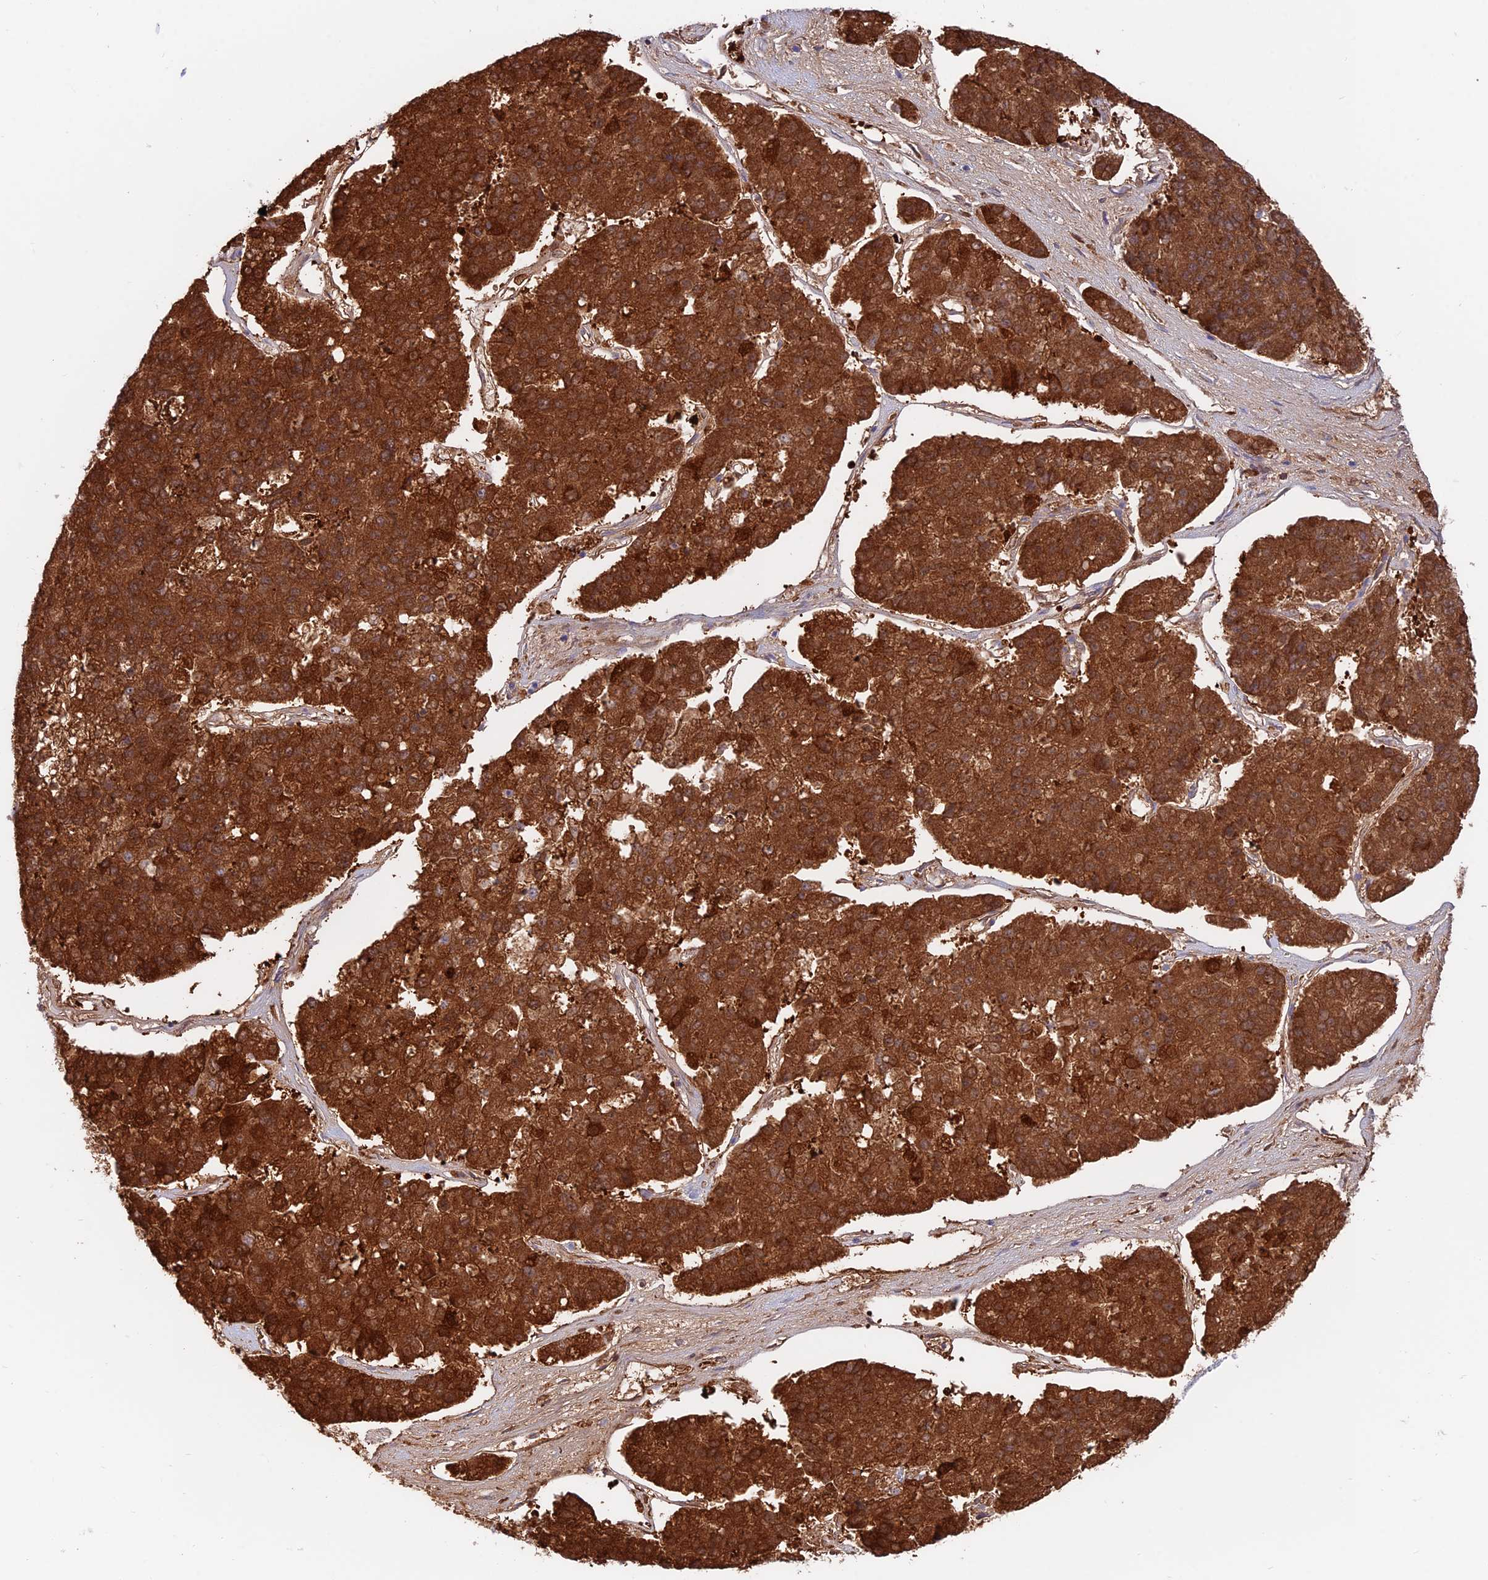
{"staining": {"intensity": "strong", "quantity": ">75%", "location": "cytoplasmic/membranous,nuclear"}, "tissue": "pancreatic cancer", "cell_type": "Tumor cells", "image_type": "cancer", "snomed": [{"axis": "morphology", "description": "Adenocarcinoma, NOS"}, {"axis": "topography", "description": "Pancreas"}], "caption": "High-power microscopy captured an immunohistochemistry (IHC) micrograph of pancreatic cancer, revealing strong cytoplasmic/membranous and nuclear positivity in approximately >75% of tumor cells.", "gene": "TIGD6", "patient": {"sex": "male", "age": 50}}